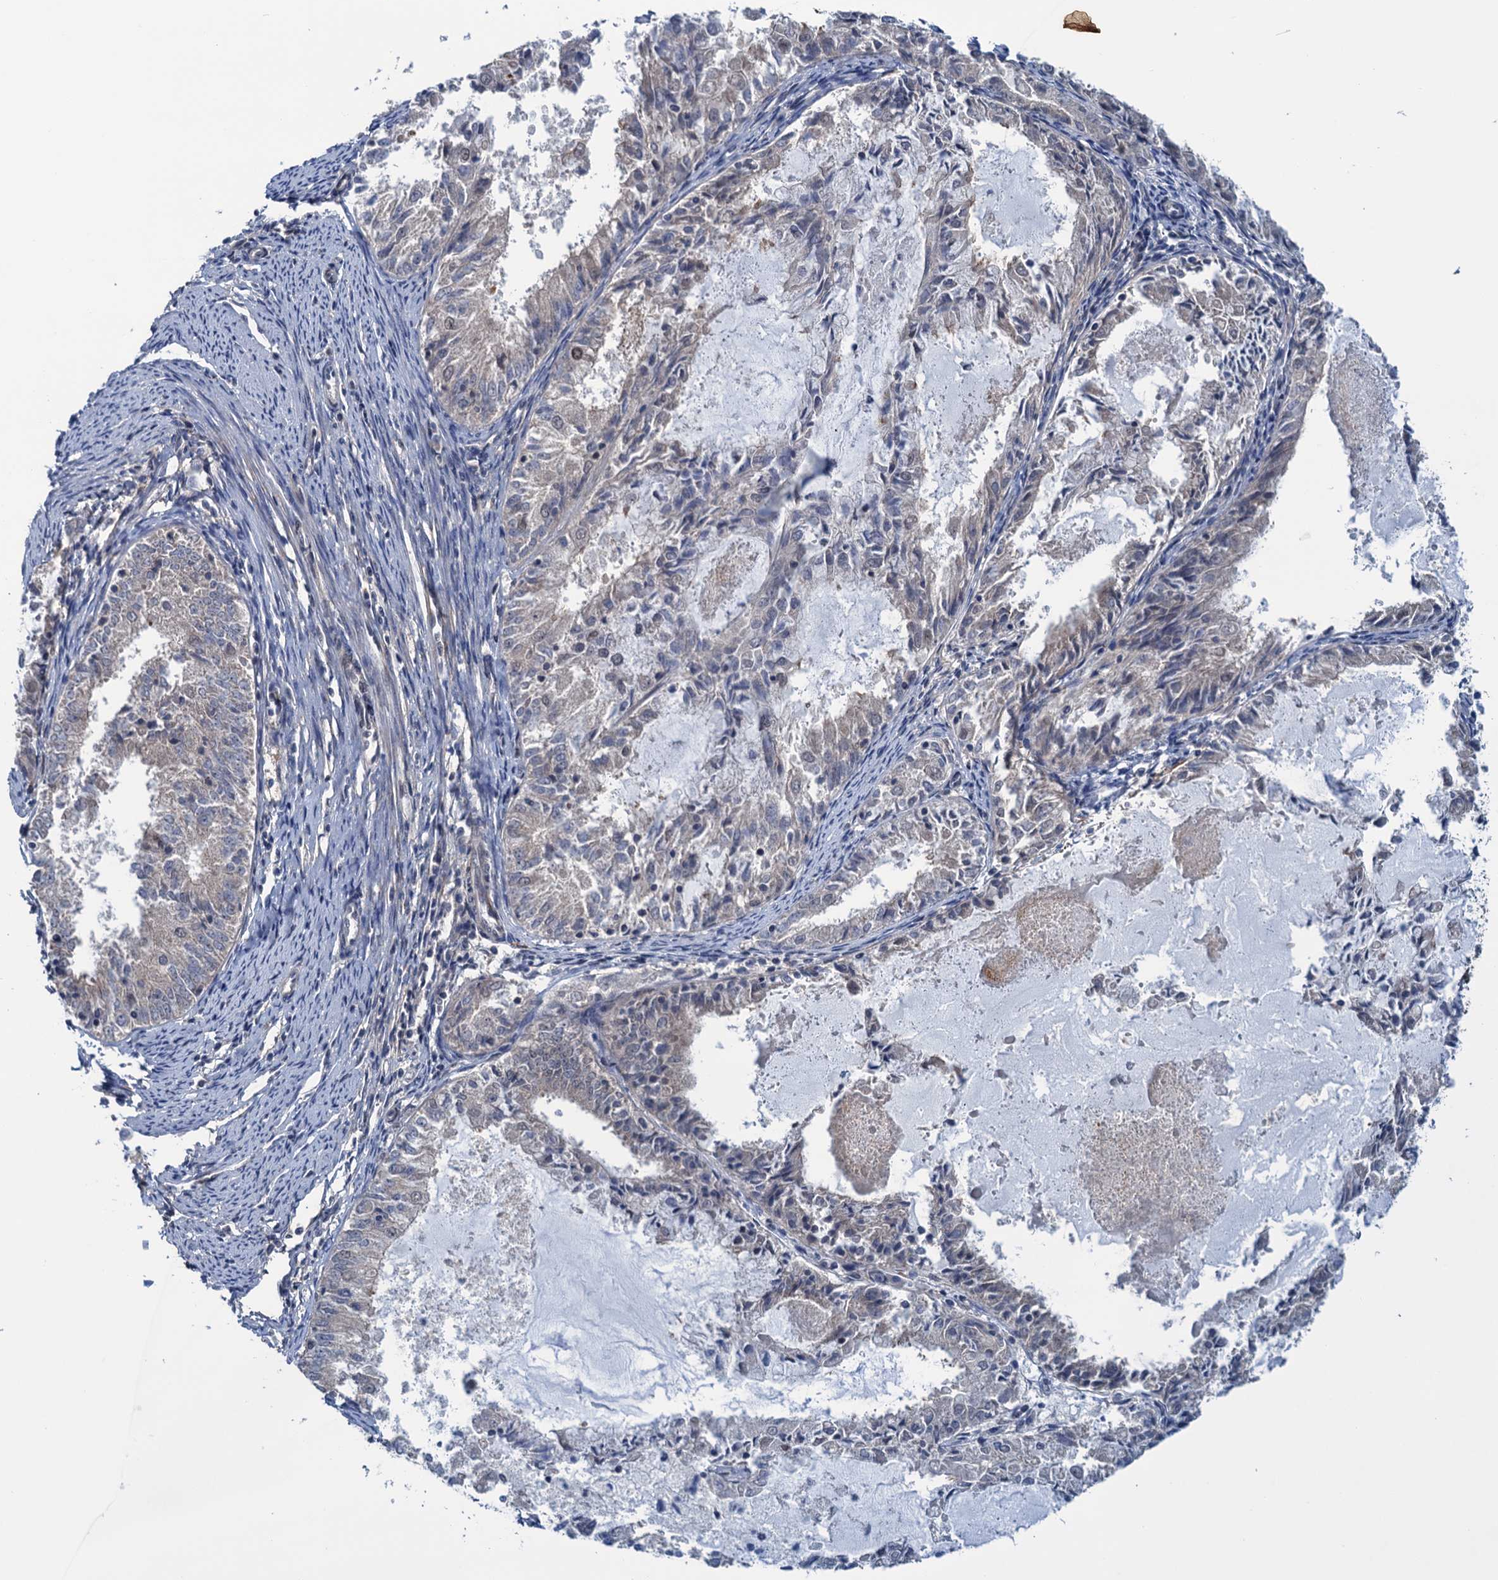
{"staining": {"intensity": "negative", "quantity": "none", "location": "none"}, "tissue": "endometrial cancer", "cell_type": "Tumor cells", "image_type": "cancer", "snomed": [{"axis": "morphology", "description": "Adenocarcinoma, NOS"}, {"axis": "topography", "description": "Endometrium"}], "caption": "Protein analysis of endometrial adenocarcinoma demonstrates no significant staining in tumor cells. (DAB (3,3'-diaminobenzidine) IHC with hematoxylin counter stain).", "gene": "SAE1", "patient": {"sex": "female", "age": 57}}